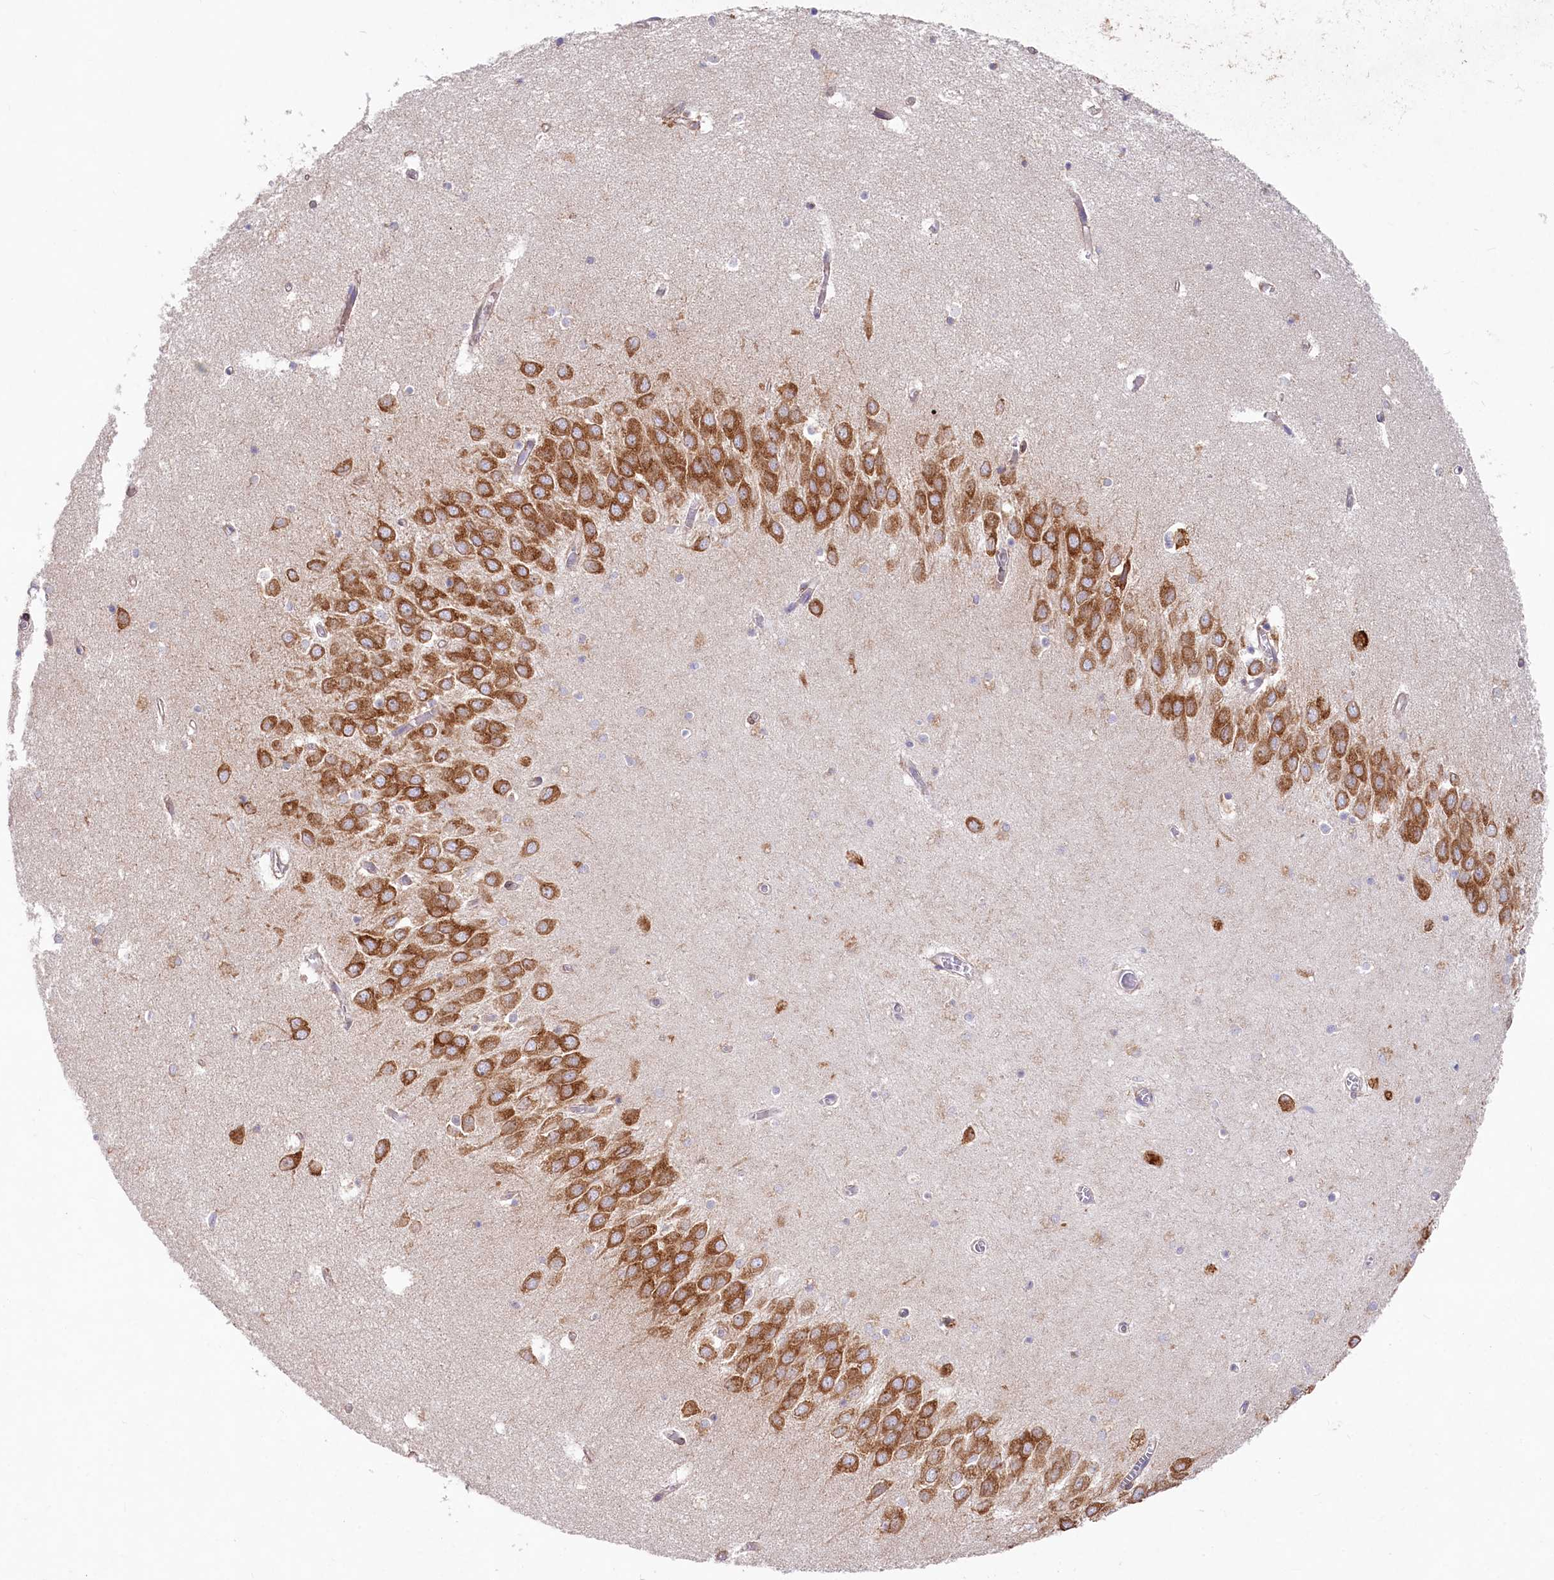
{"staining": {"intensity": "moderate", "quantity": "<25%", "location": "cytoplasmic/membranous"}, "tissue": "hippocampus", "cell_type": "Glial cells", "image_type": "normal", "snomed": [{"axis": "morphology", "description": "Normal tissue, NOS"}, {"axis": "topography", "description": "Hippocampus"}], "caption": "Moderate cytoplasmic/membranous protein positivity is identified in about <25% of glial cells in hippocampus.", "gene": "CHID1", "patient": {"sex": "male", "age": 70}}